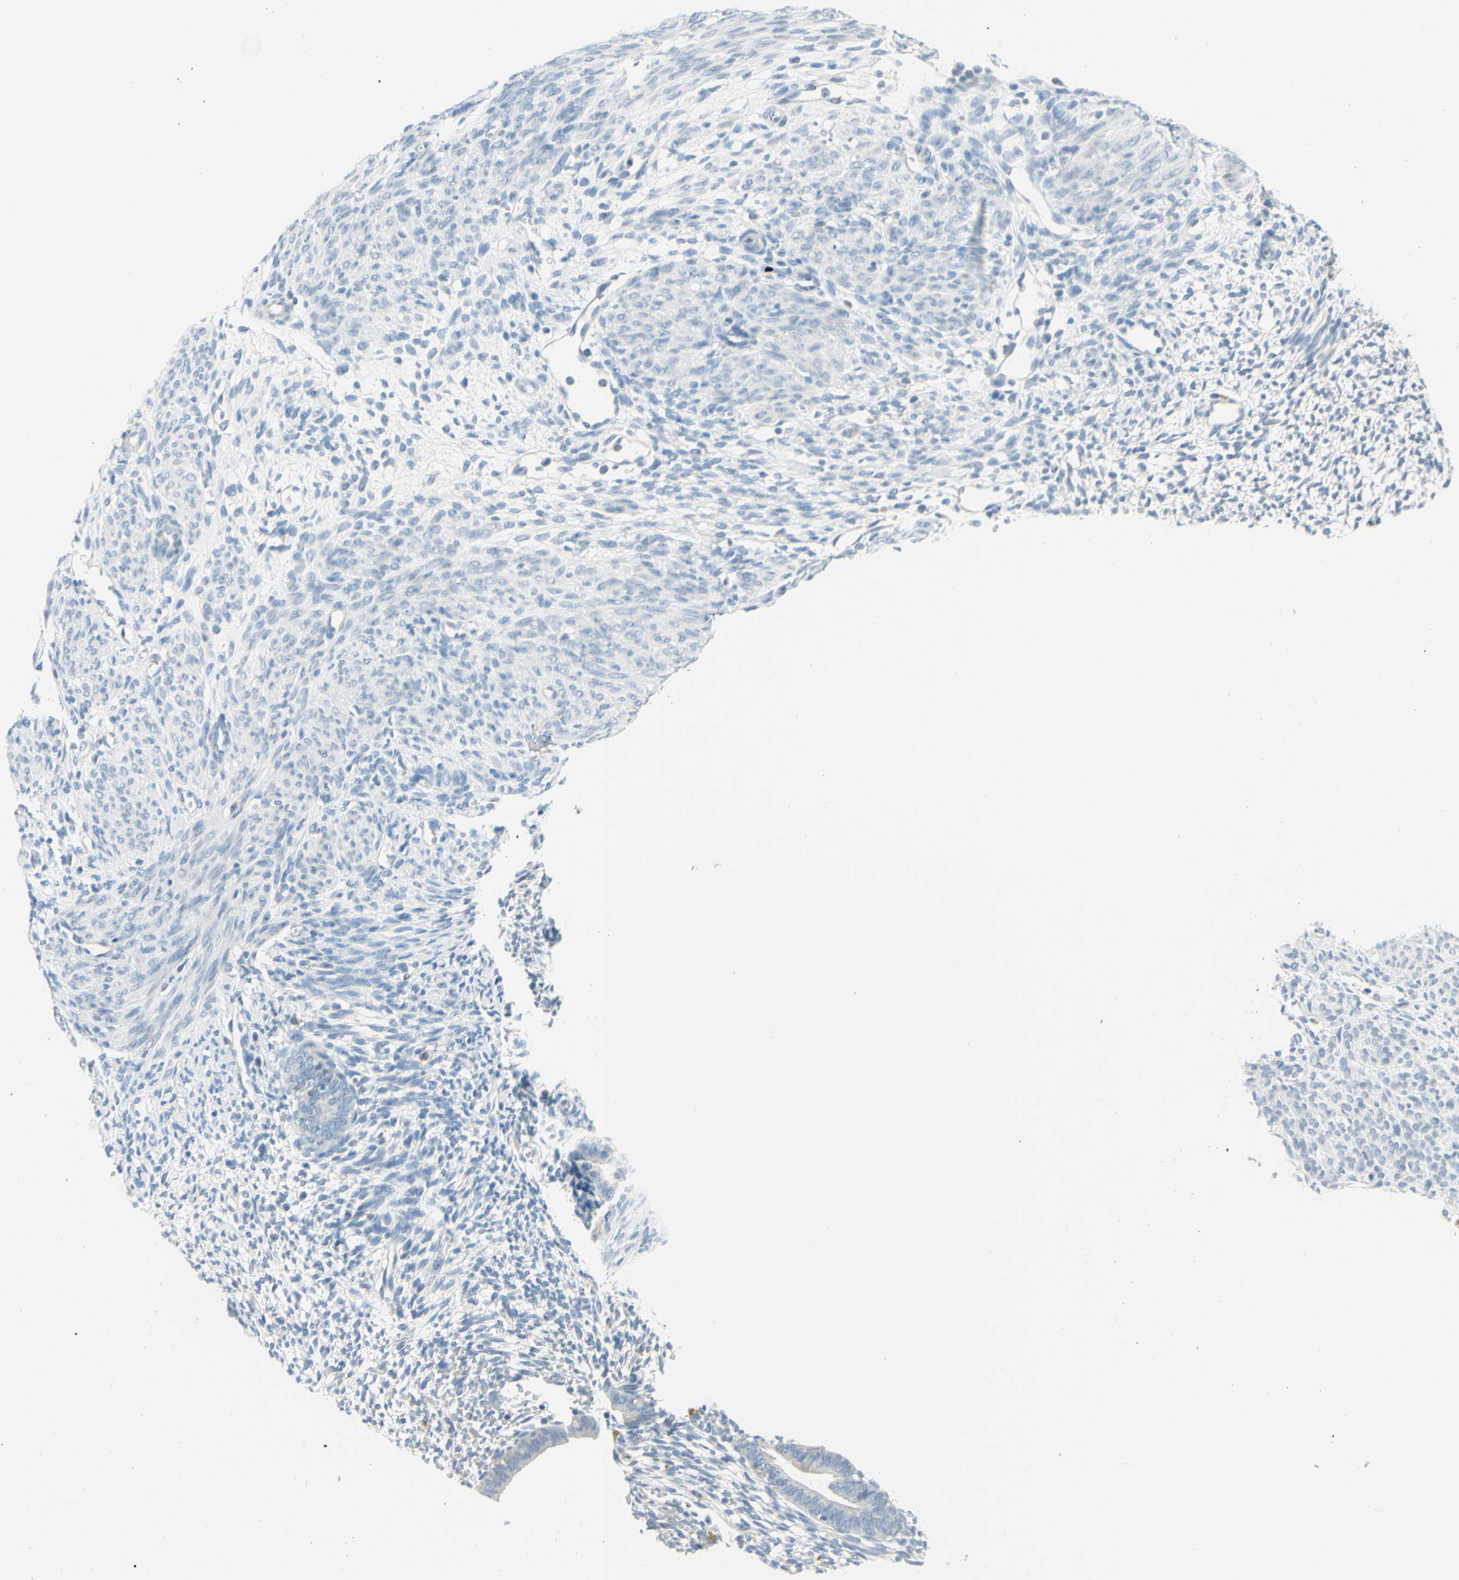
{"staining": {"intensity": "negative", "quantity": "none", "location": "none"}, "tissue": "endometrium", "cell_type": "Cells in endometrial stroma", "image_type": "normal", "snomed": [{"axis": "morphology", "description": "Normal tissue, NOS"}, {"axis": "morphology", "description": "Atrophy, NOS"}, {"axis": "topography", "description": "Uterus"}, {"axis": "topography", "description": "Endometrium"}], "caption": "Protein analysis of unremarkable endometrium shows no significant staining in cells in endometrial stroma.", "gene": "DCT", "patient": {"sex": "female", "age": 68}}